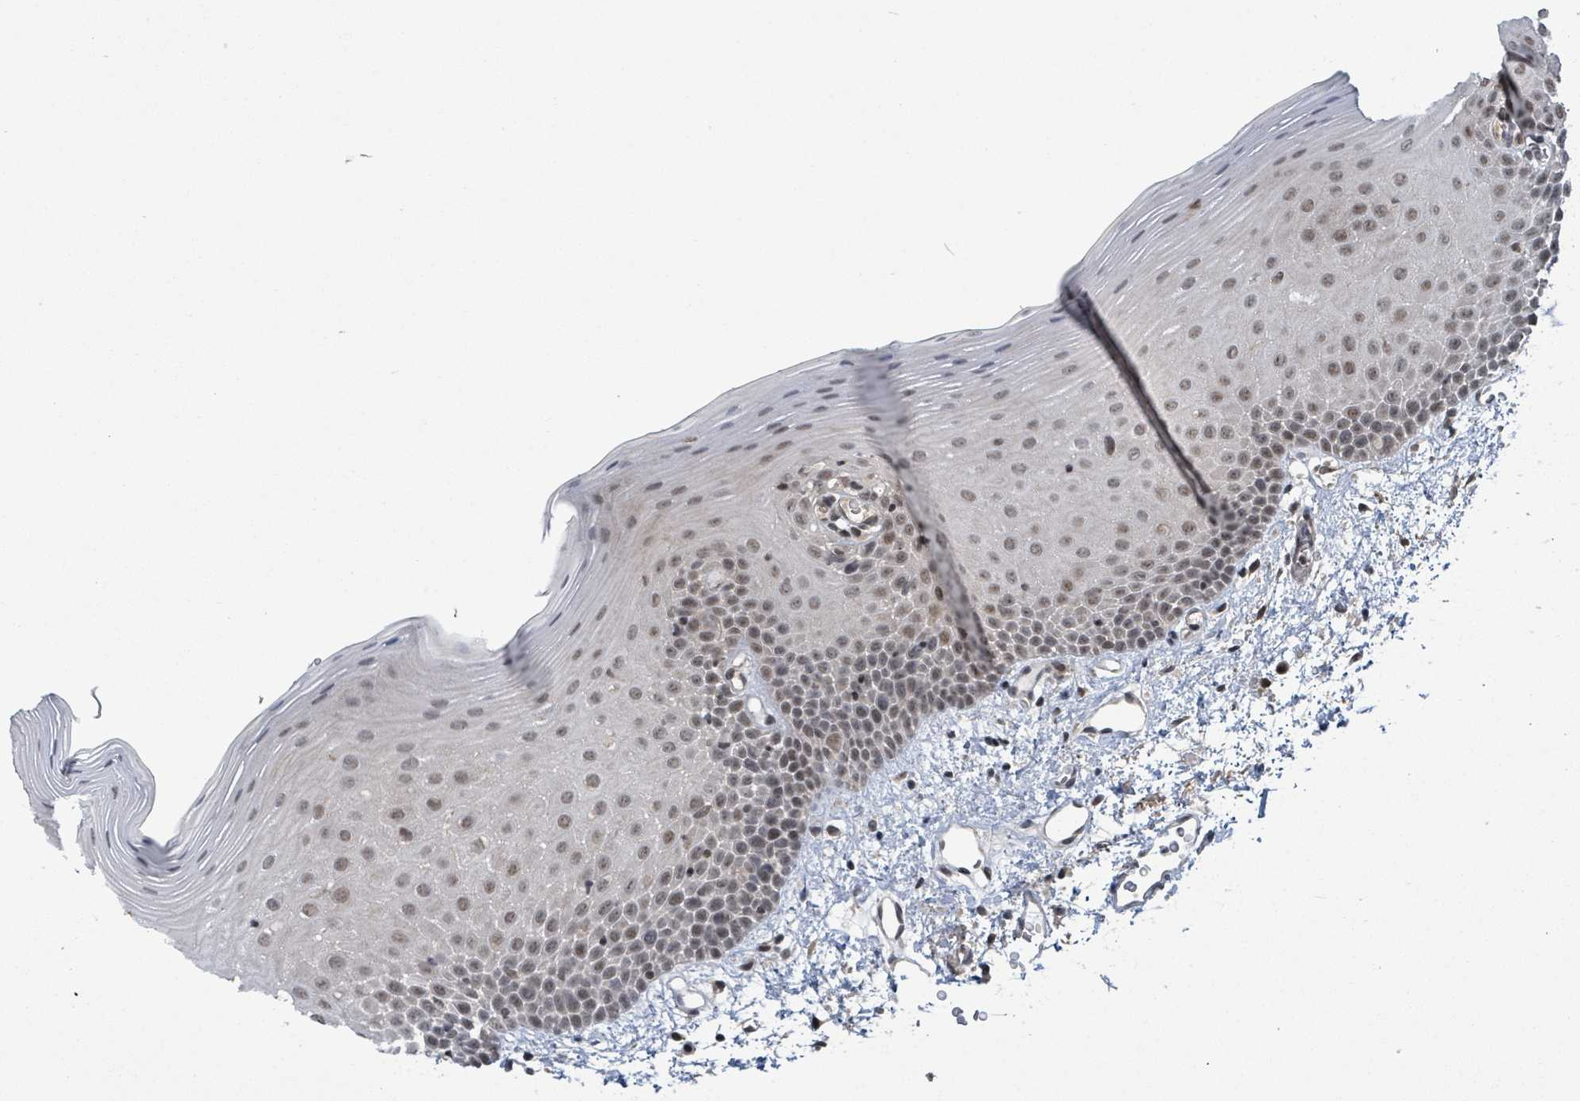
{"staining": {"intensity": "moderate", "quantity": "25%-75%", "location": "nuclear"}, "tissue": "oral mucosa", "cell_type": "Squamous epithelial cells", "image_type": "normal", "snomed": [{"axis": "morphology", "description": "Normal tissue, NOS"}, {"axis": "topography", "description": "Oral tissue"}], "caption": "Squamous epithelial cells demonstrate medium levels of moderate nuclear staining in approximately 25%-75% of cells in unremarkable human oral mucosa.", "gene": "ZBTB14", "patient": {"sex": "female", "age": 70}}